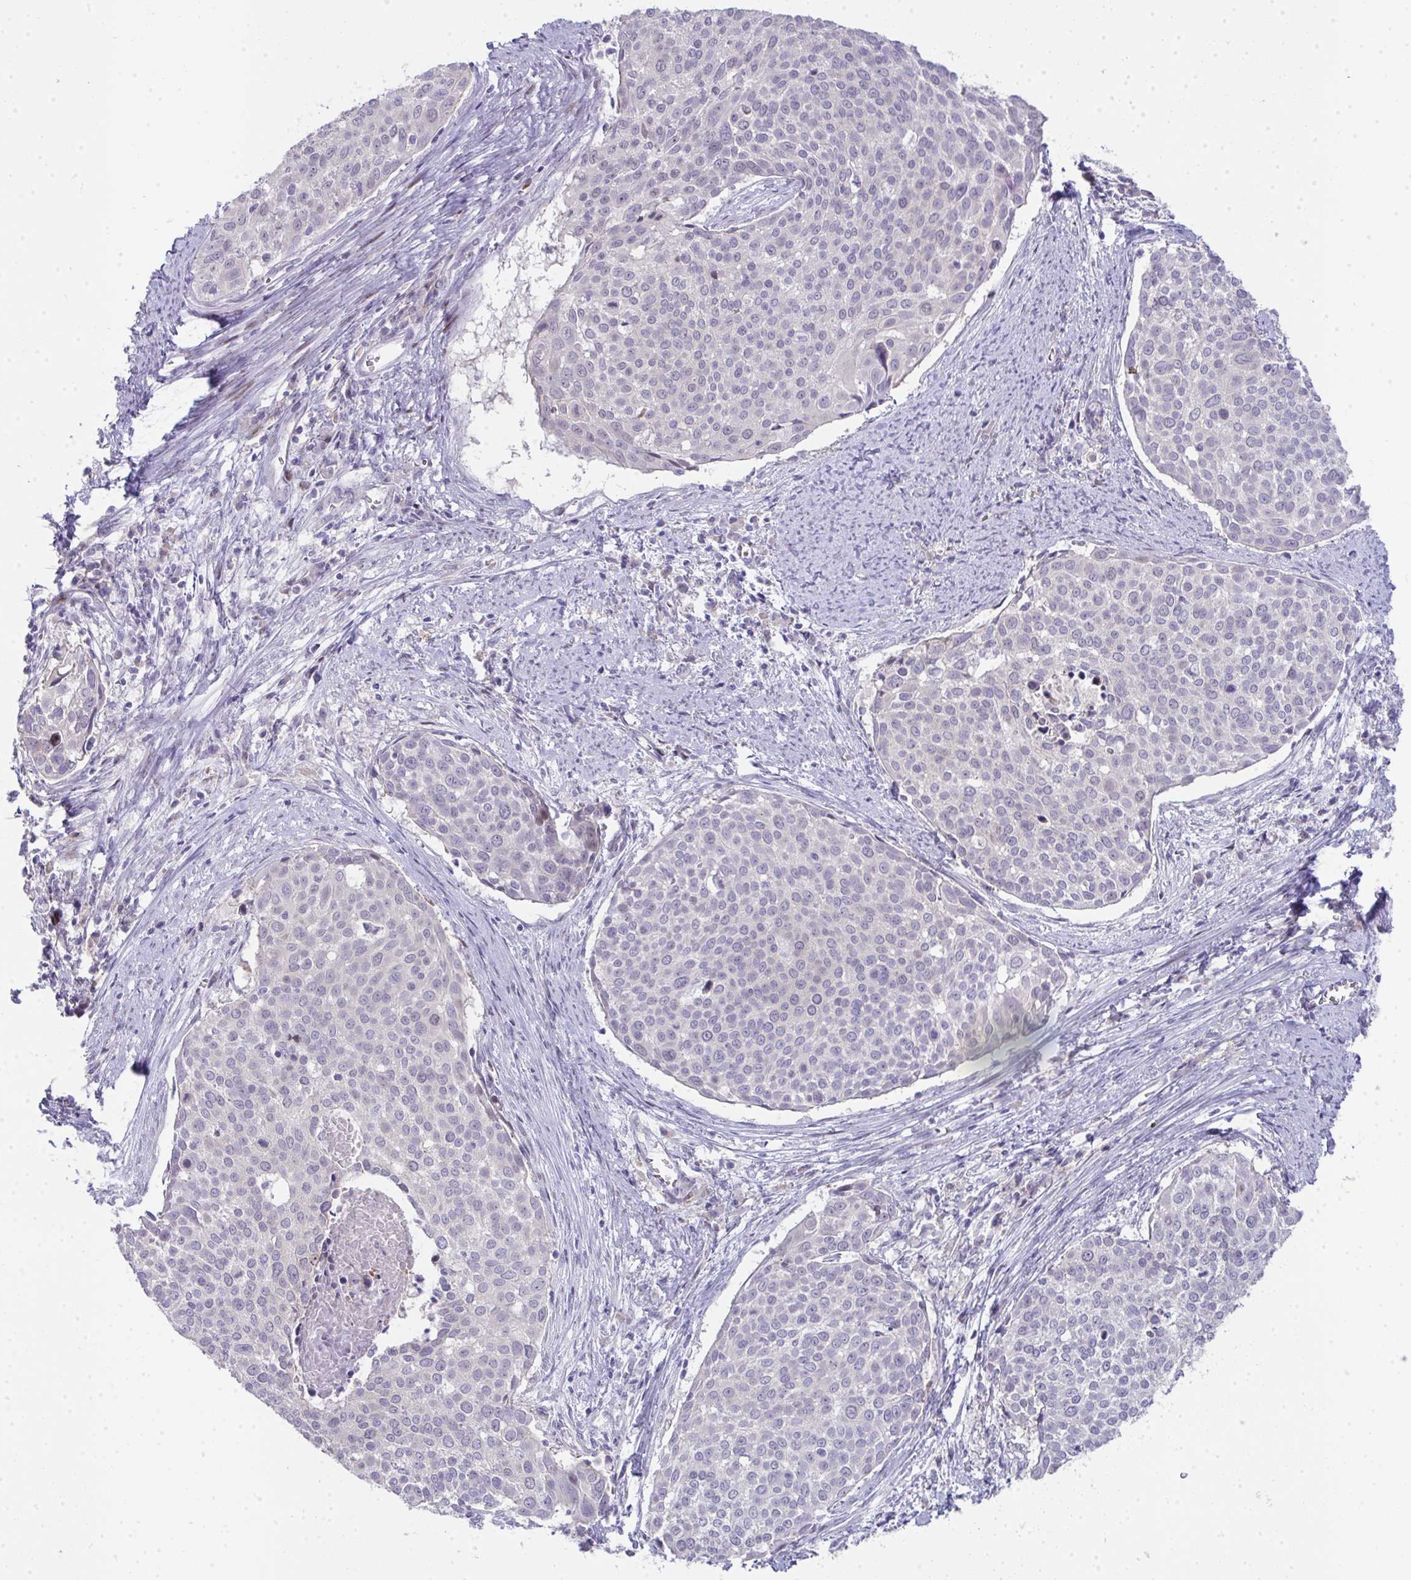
{"staining": {"intensity": "negative", "quantity": "none", "location": "none"}, "tissue": "cervical cancer", "cell_type": "Tumor cells", "image_type": "cancer", "snomed": [{"axis": "morphology", "description": "Squamous cell carcinoma, NOS"}, {"axis": "topography", "description": "Cervix"}], "caption": "This is an immunohistochemistry micrograph of human squamous cell carcinoma (cervical). There is no expression in tumor cells.", "gene": "GALNT16", "patient": {"sex": "female", "age": 39}}